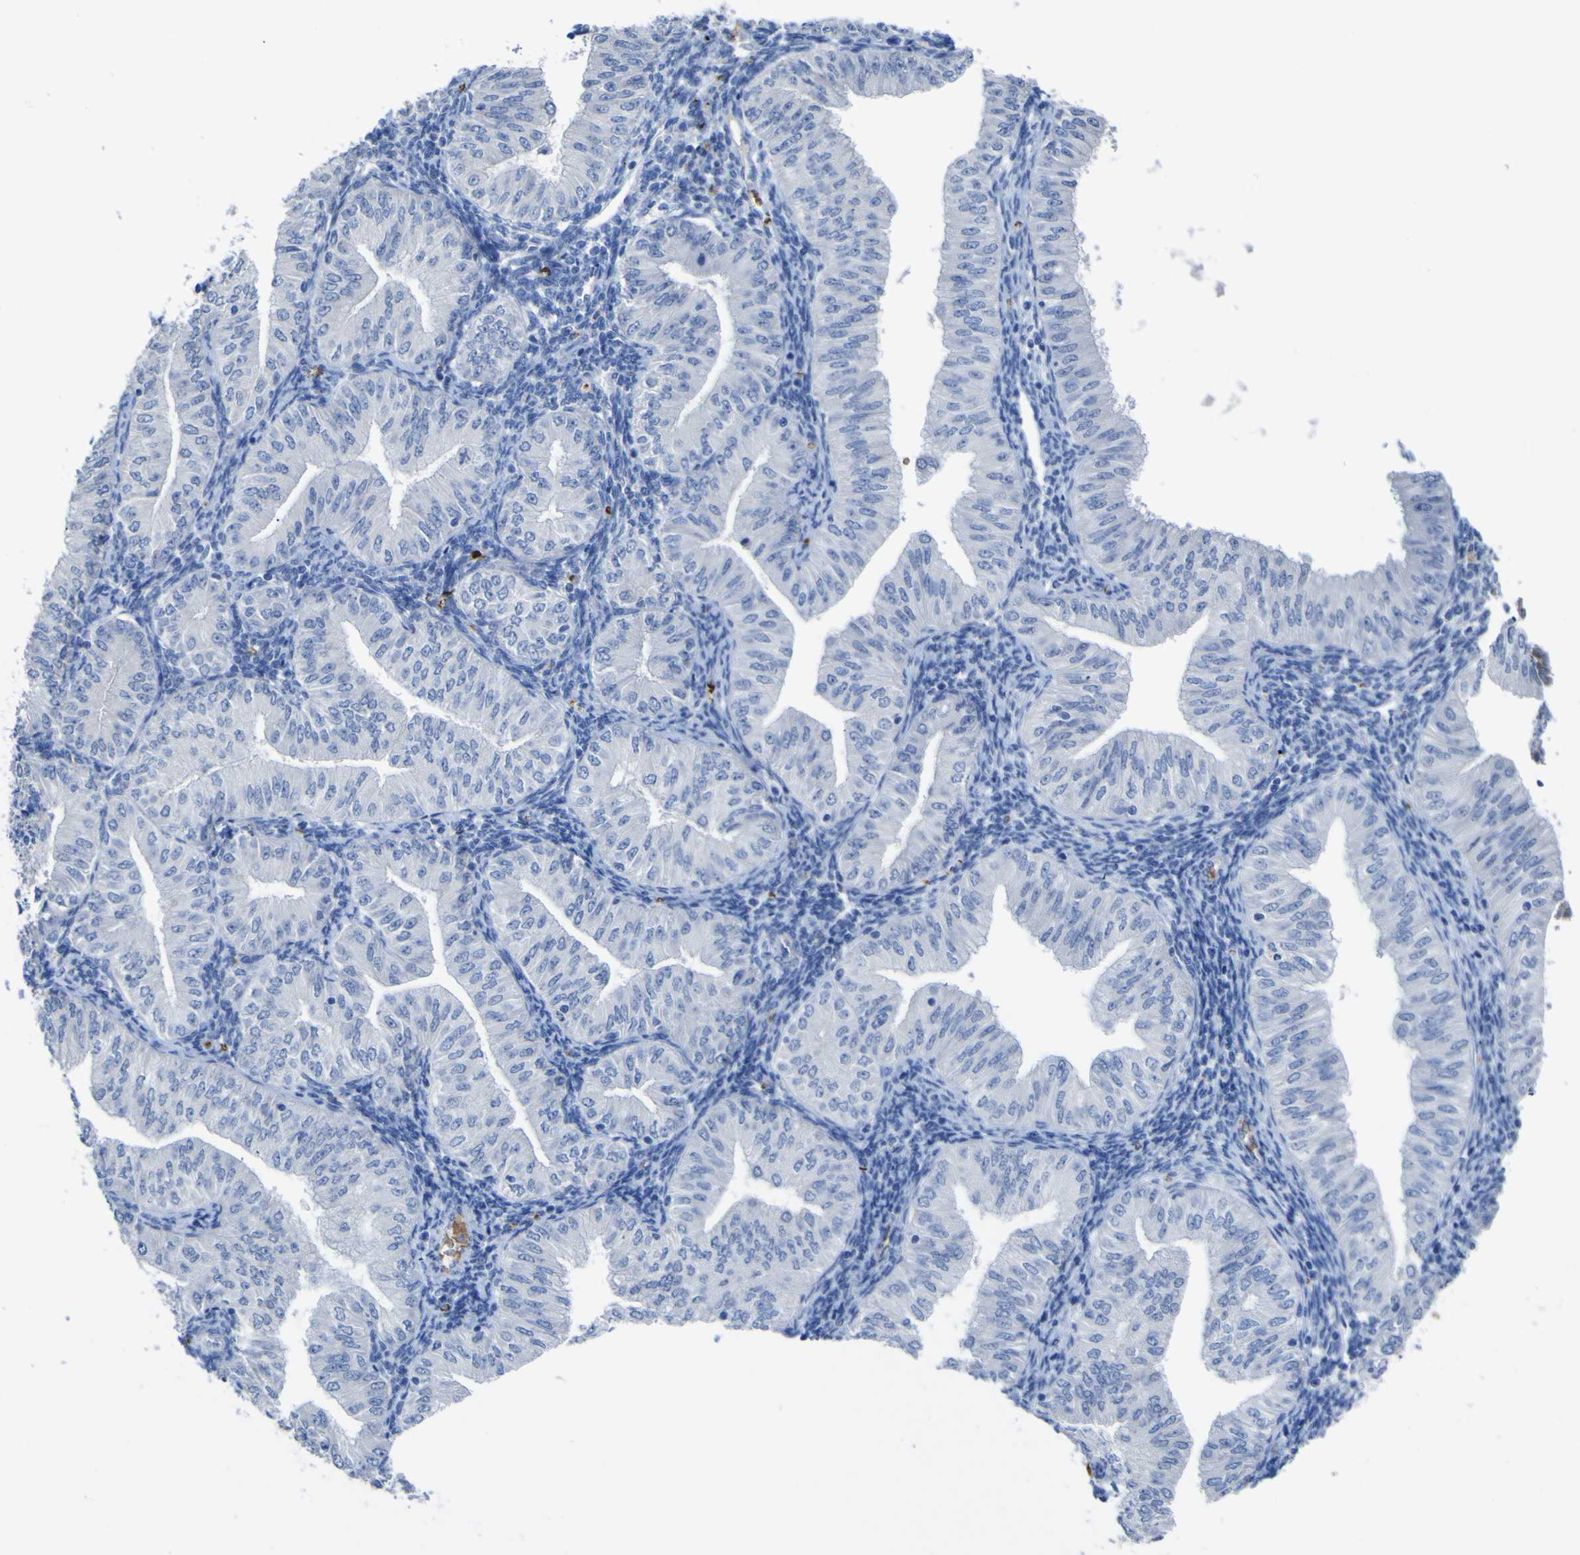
{"staining": {"intensity": "negative", "quantity": "none", "location": "none"}, "tissue": "endometrial cancer", "cell_type": "Tumor cells", "image_type": "cancer", "snomed": [{"axis": "morphology", "description": "Normal tissue, NOS"}, {"axis": "morphology", "description": "Adenocarcinoma, NOS"}, {"axis": "topography", "description": "Endometrium"}], "caption": "Immunohistochemistry (IHC) photomicrograph of human endometrial adenocarcinoma stained for a protein (brown), which shows no positivity in tumor cells. (DAB IHC with hematoxylin counter stain).", "gene": "GCM1", "patient": {"sex": "female", "age": 53}}